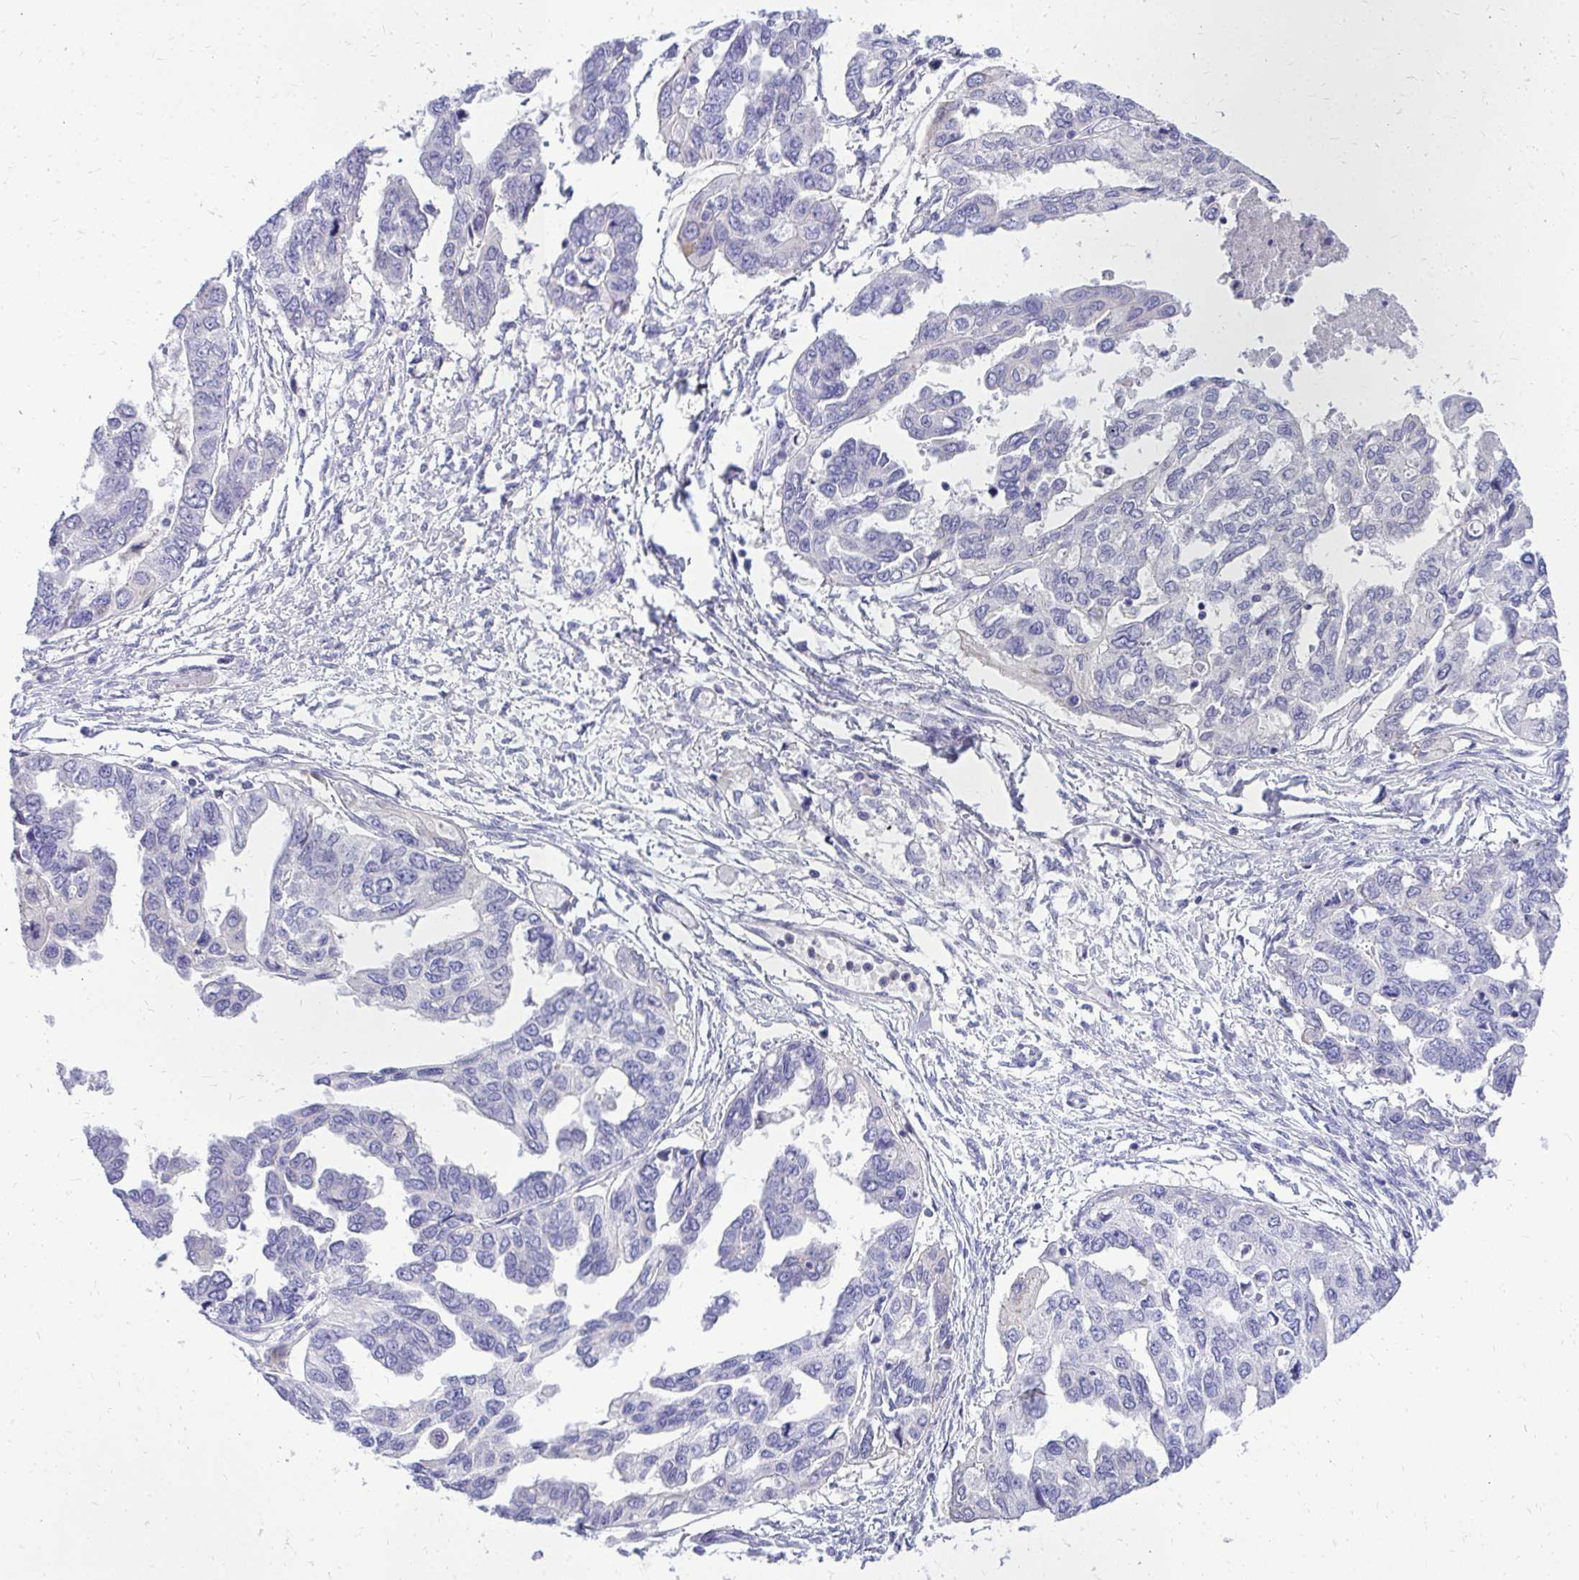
{"staining": {"intensity": "negative", "quantity": "none", "location": "none"}, "tissue": "ovarian cancer", "cell_type": "Tumor cells", "image_type": "cancer", "snomed": [{"axis": "morphology", "description": "Cystadenocarcinoma, serous, NOS"}, {"axis": "topography", "description": "Ovary"}], "caption": "This micrograph is of ovarian serous cystadenocarcinoma stained with immunohistochemistry (IHC) to label a protein in brown with the nuclei are counter-stained blue. There is no positivity in tumor cells. Nuclei are stained in blue.", "gene": "ZSWIM9", "patient": {"sex": "female", "age": 53}}